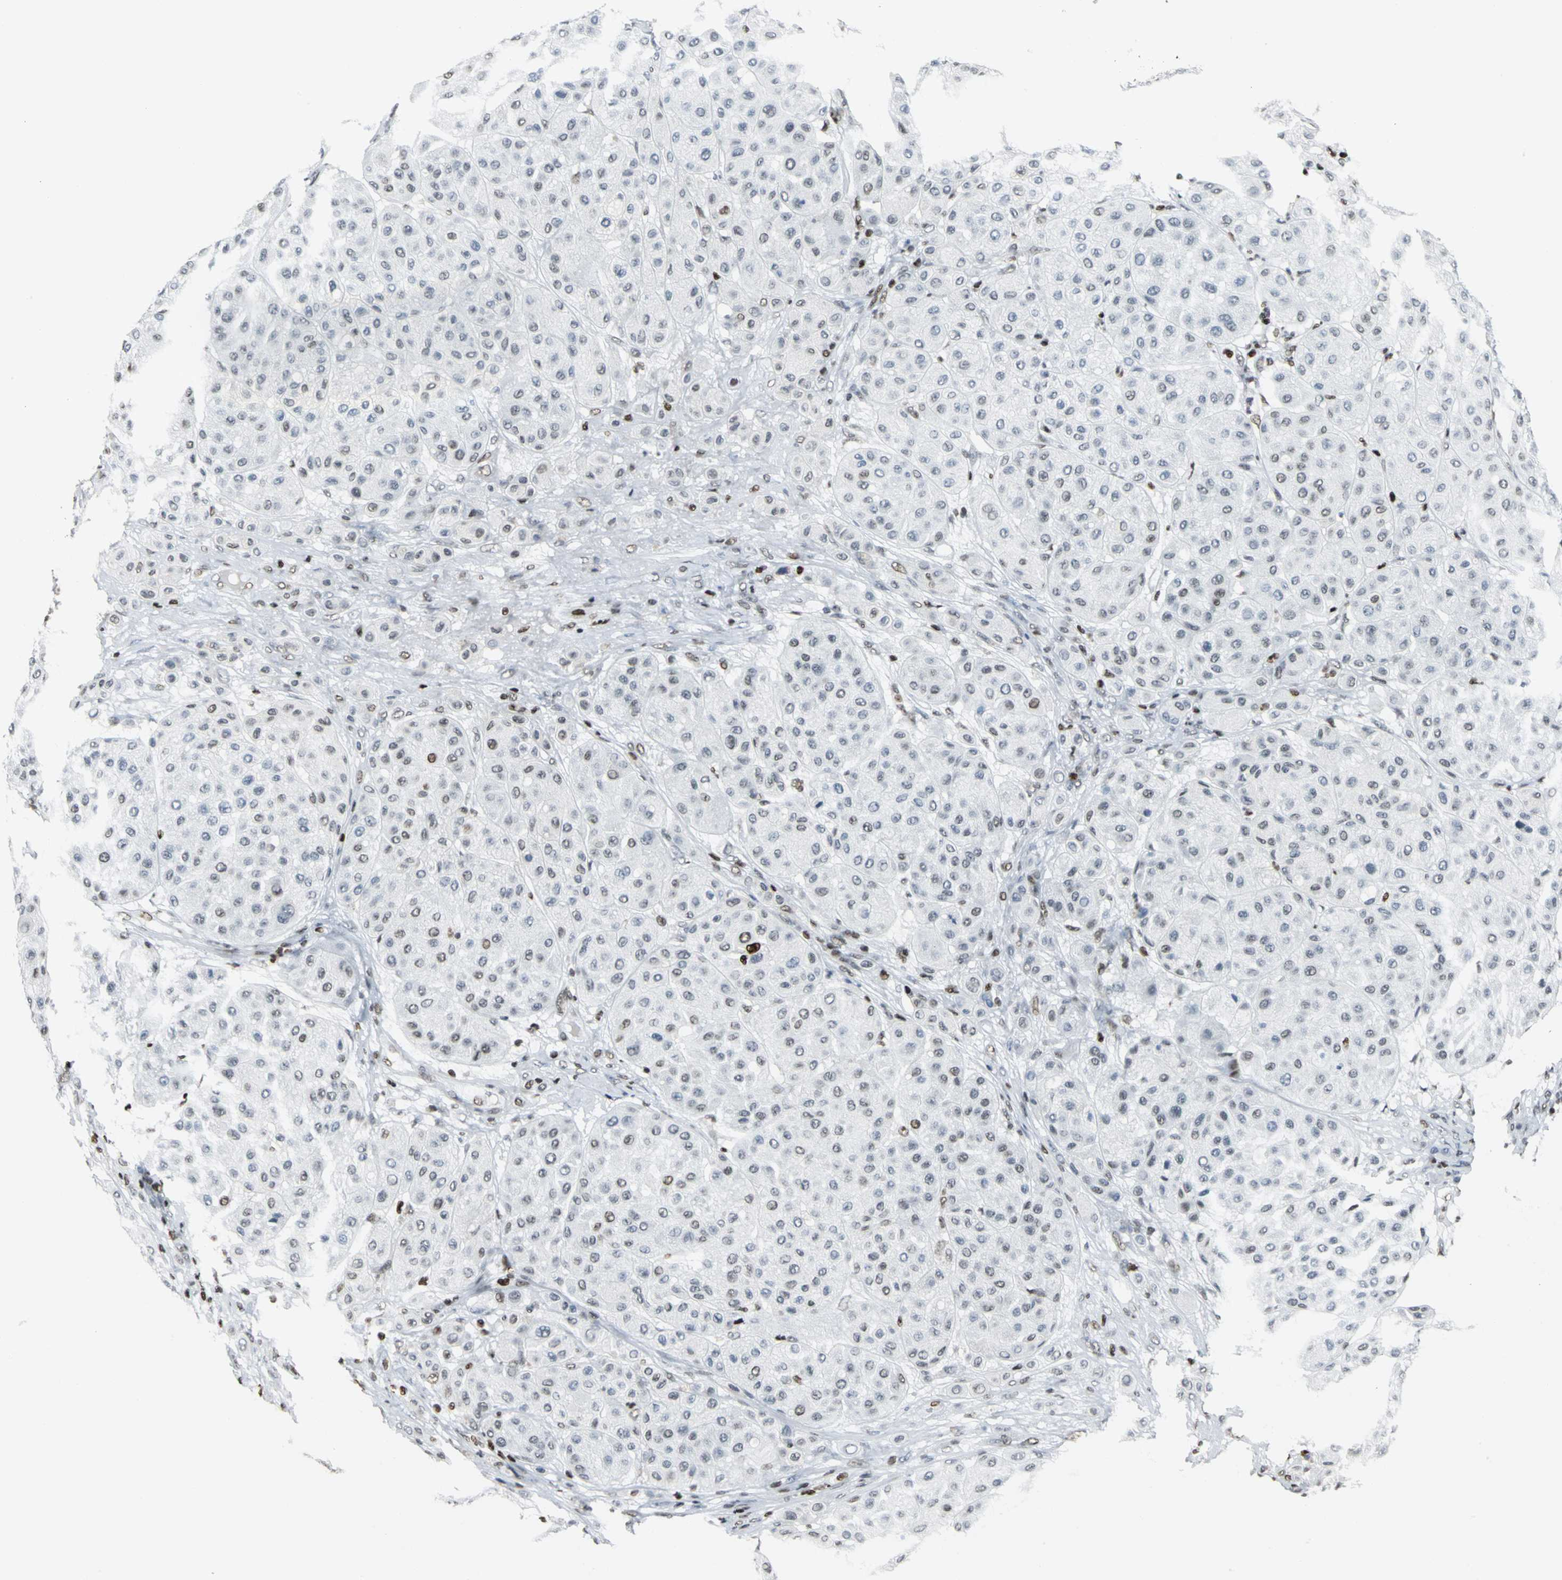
{"staining": {"intensity": "weak", "quantity": "<25%", "location": "nuclear"}, "tissue": "melanoma", "cell_type": "Tumor cells", "image_type": "cancer", "snomed": [{"axis": "morphology", "description": "Normal tissue, NOS"}, {"axis": "morphology", "description": "Malignant melanoma, Metastatic site"}, {"axis": "topography", "description": "Skin"}], "caption": "The immunohistochemistry photomicrograph has no significant expression in tumor cells of malignant melanoma (metastatic site) tissue.", "gene": "HNRNPD", "patient": {"sex": "male", "age": 41}}